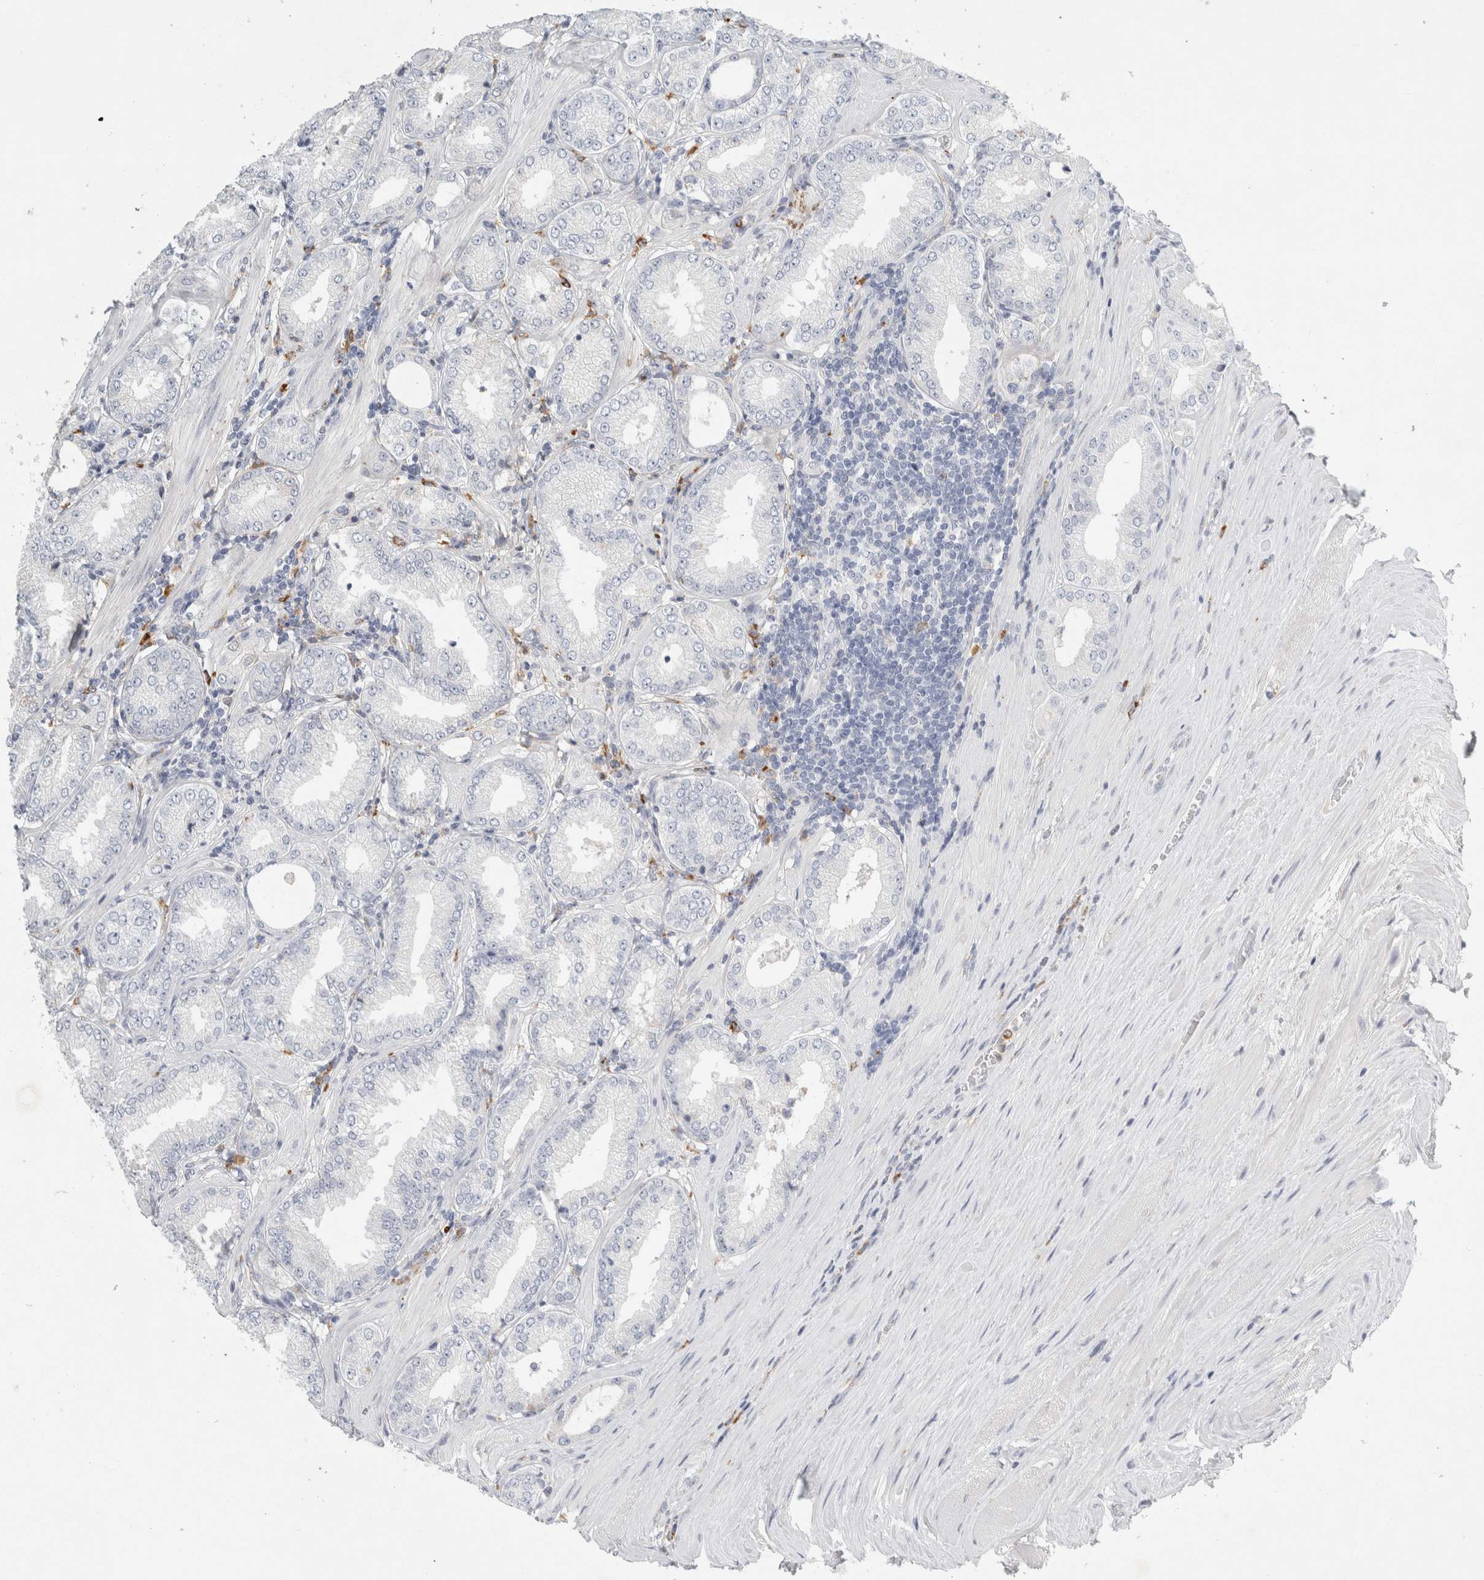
{"staining": {"intensity": "negative", "quantity": "none", "location": "none"}, "tissue": "prostate cancer", "cell_type": "Tumor cells", "image_type": "cancer", "snomed": [{"axis": "morphology", "description": "Adenocarcinoma, Low grade"}, {"axis": "topography", "description": "Prostate"}], "caption": "Human adenocarcinoma (low-grade) (prostate) stained for a protein using IHC shows no staining in tumor cells.", "gene": "FGL2", "patient": {"sex": "male", "age": 62}}